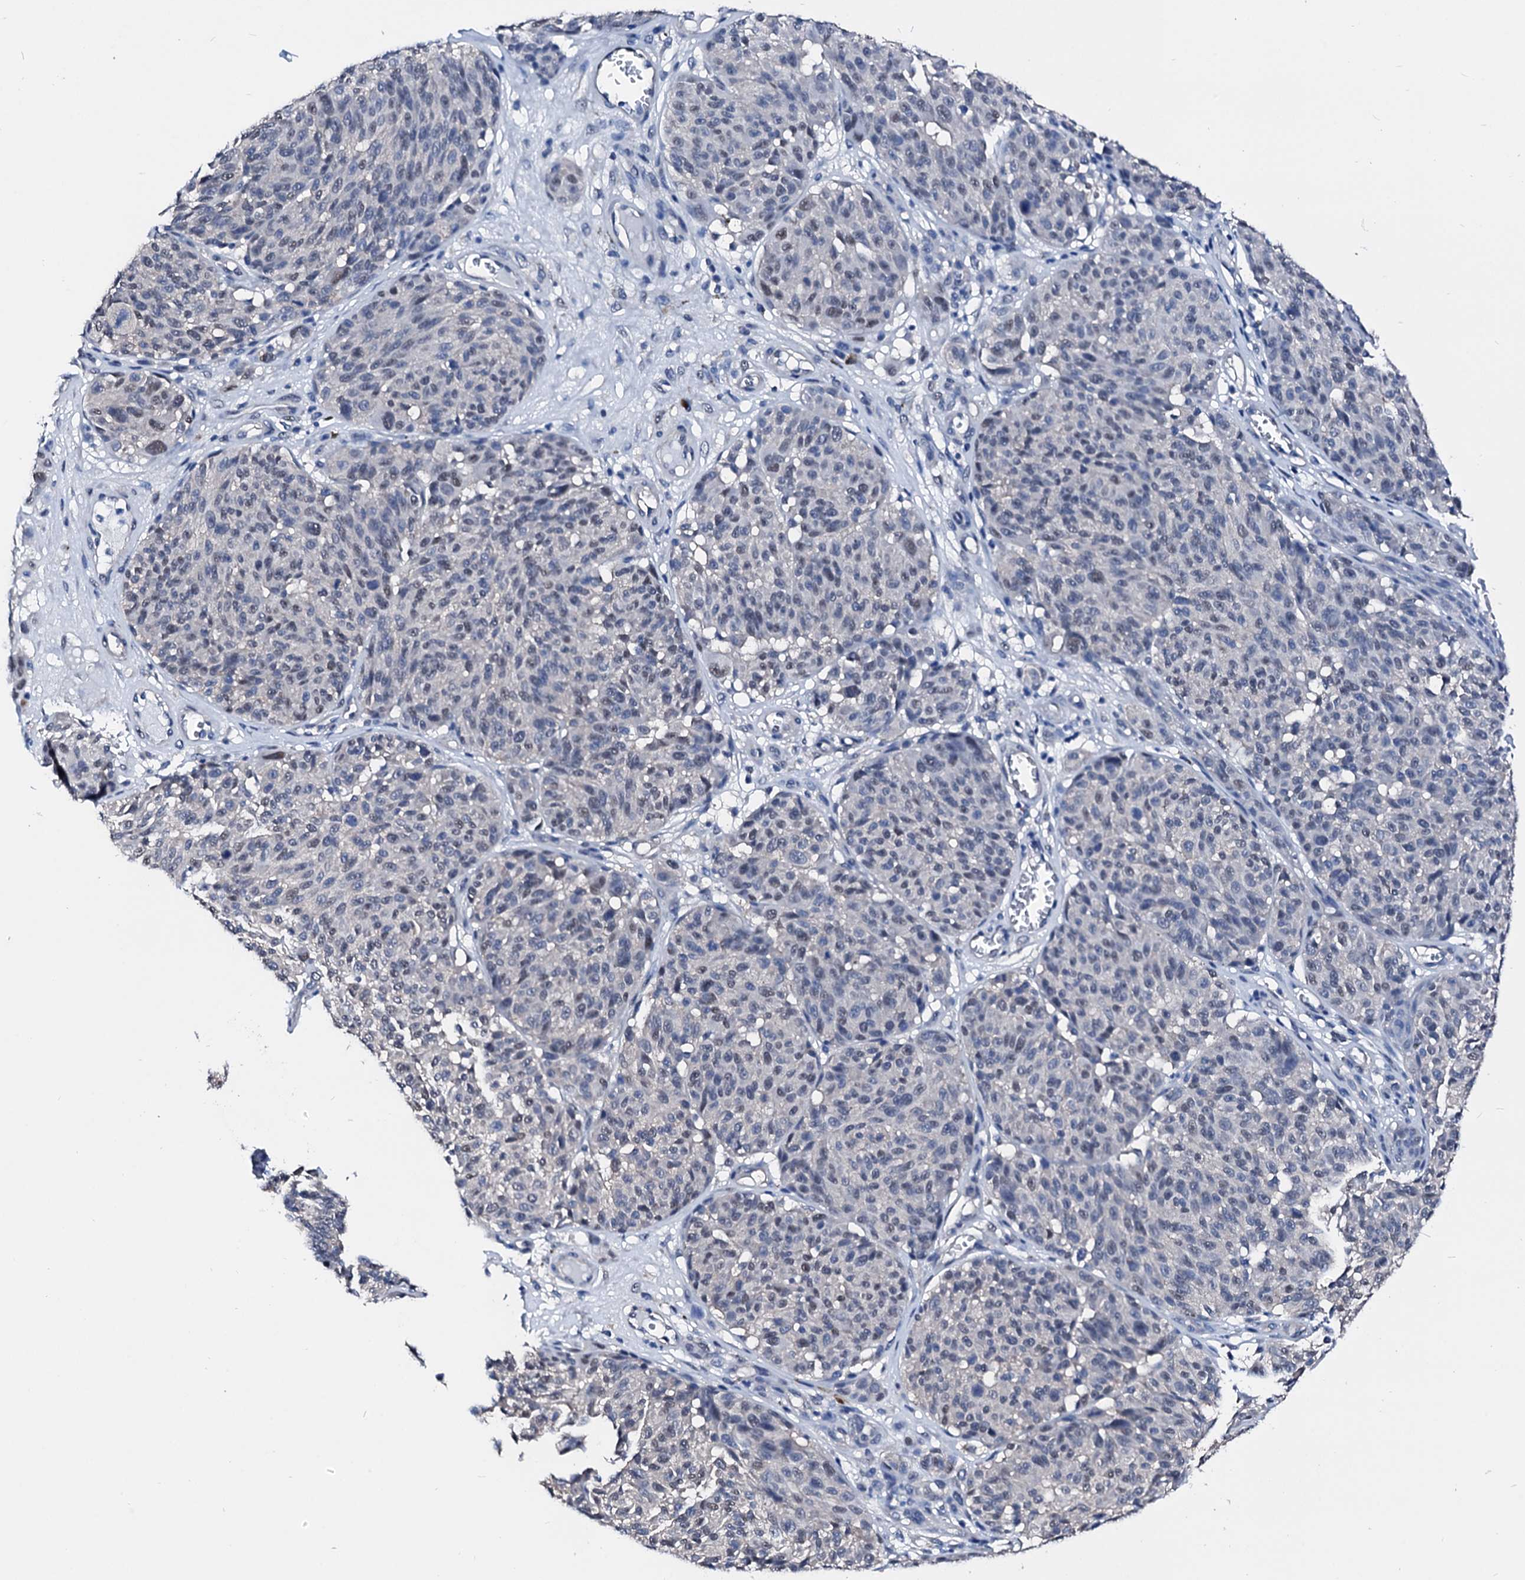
{"staining": {"intensity": "weak", "quantity": "<25%", "location": "nuclear"}, "tissue": "melanoma", "cell_type": "Tumor cells", "image_type": "cancer", "snomed": [{"axis": "morphology", "description": "Malignant melanoma, NOS"}, {"axis": "topography", "description": "Skin"}], "caption": "Human melanoma stained for a protein using IHC exhibits no positivity in tumor cells.", "gene": "CSN2", "patient": {"sex": "male", "age": 83}}